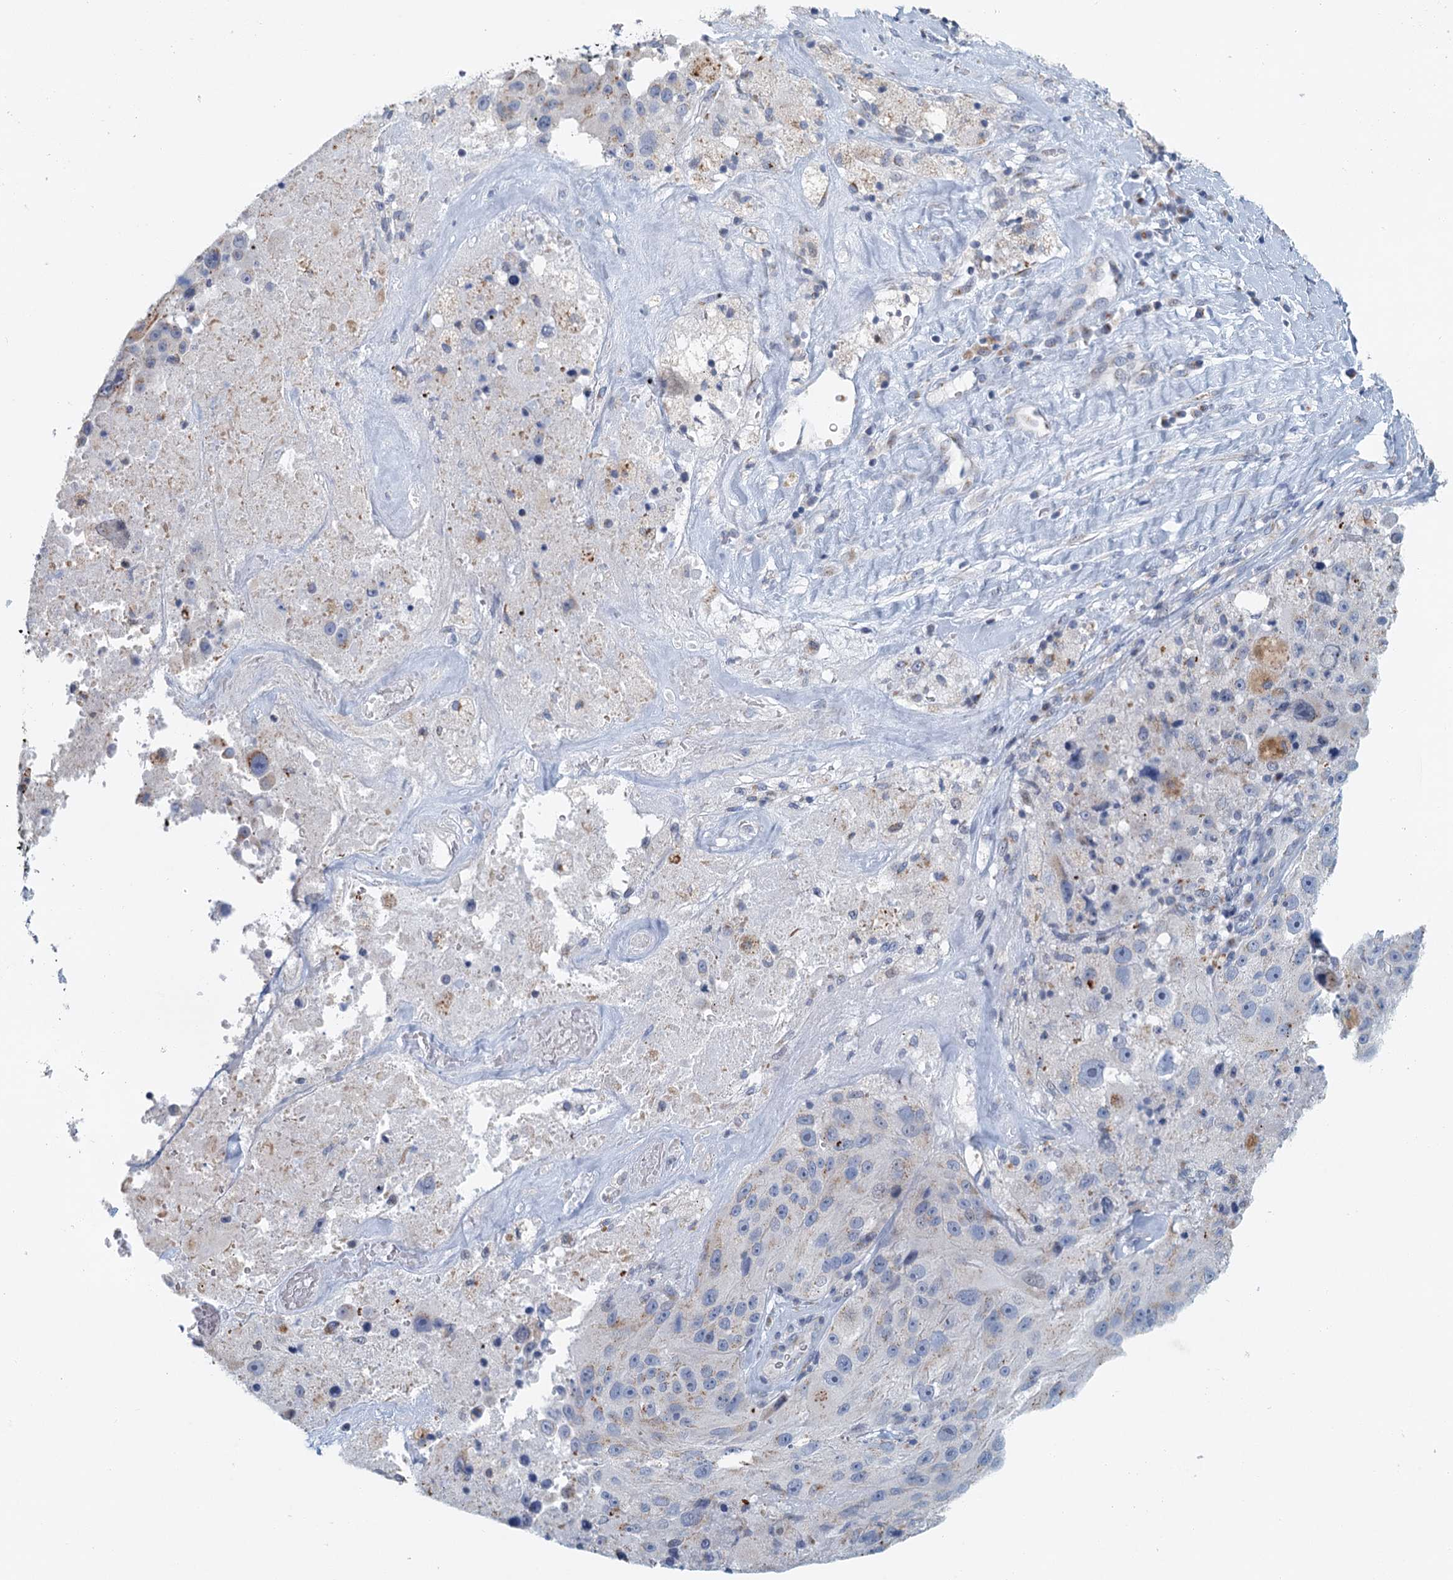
{"staining": {"intensity": "weak", "quantity": "<25%", "location": "cytoplasmic/membranous"}, "tissue": "melanoma", "cell_type": "Tumor cells", "image_type": "cancer", "snomed": [{"axis": "morphology", "description": "Malignant melanoma, Metastatic site"}, {"axis": "topography", "description": "Lymph node"}], "caption": "The immunohistochemistry (IHC) histopathology image has no significant staining in tumor cells of melanoma tissue. (DAB immunohistochemistry (IHC) visualized using brightfield microscopy, high magnification).", "gene": "ZNF527", "patient": {"sex": "male", "age": 62}}